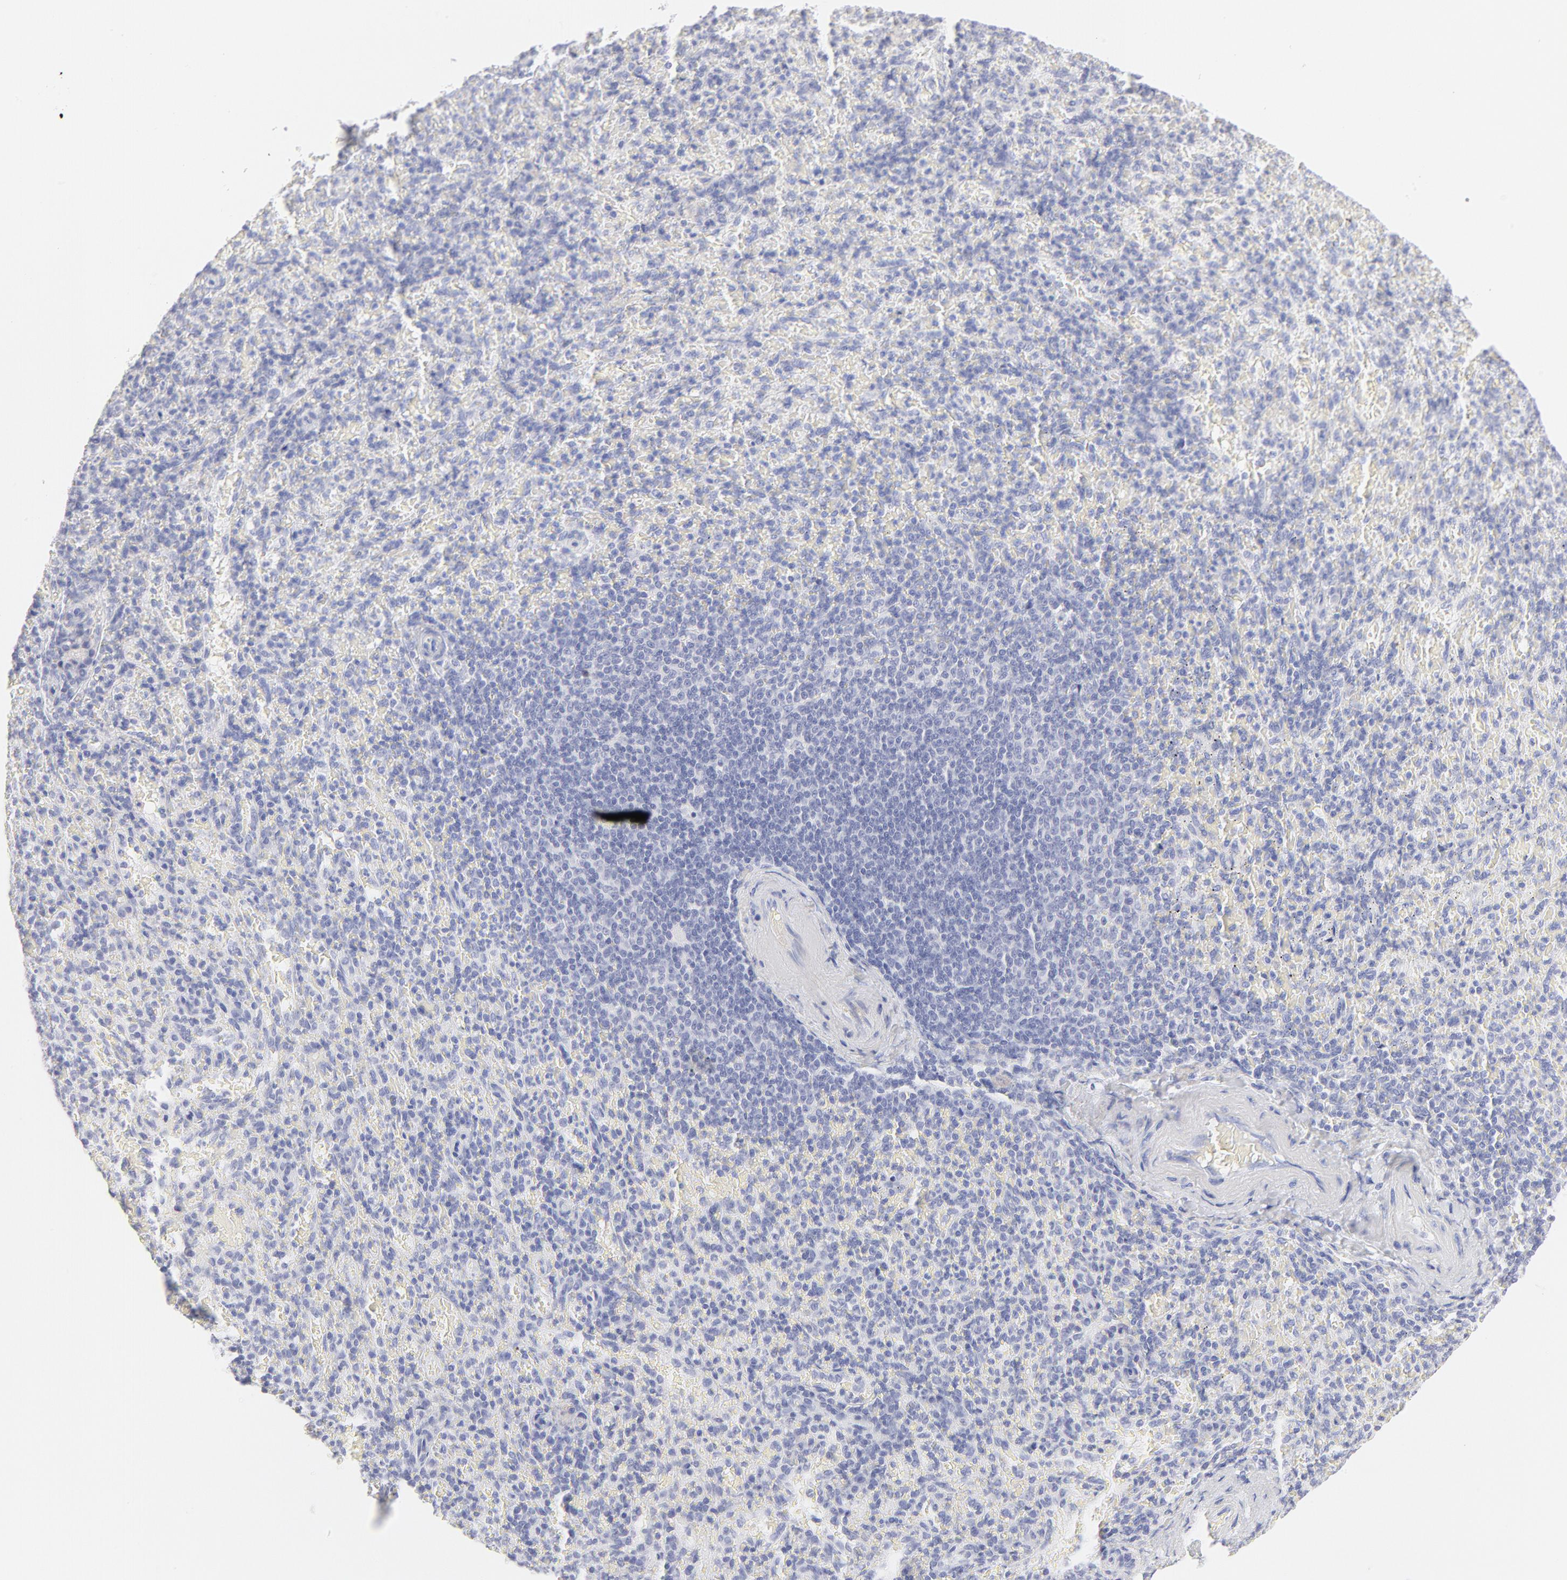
{"staining": {"intensity": "negative", "quantity": "none", "location": "none"}, "tissue": "spleen", "cell_type": "Cells in red pulp", "image_type": "normal", "snomed": [{"axis": "morphology", "description": "Normal tissue, NOS"}, {"axis": "topography", "description": "Spleen"}], "caption": "This is an immunohistochemistry image of unremarkable human spleen. There is no staining in cells in red pulp.", "gene": "ELF3", "patient": {"sex": "female", "age": 43}}